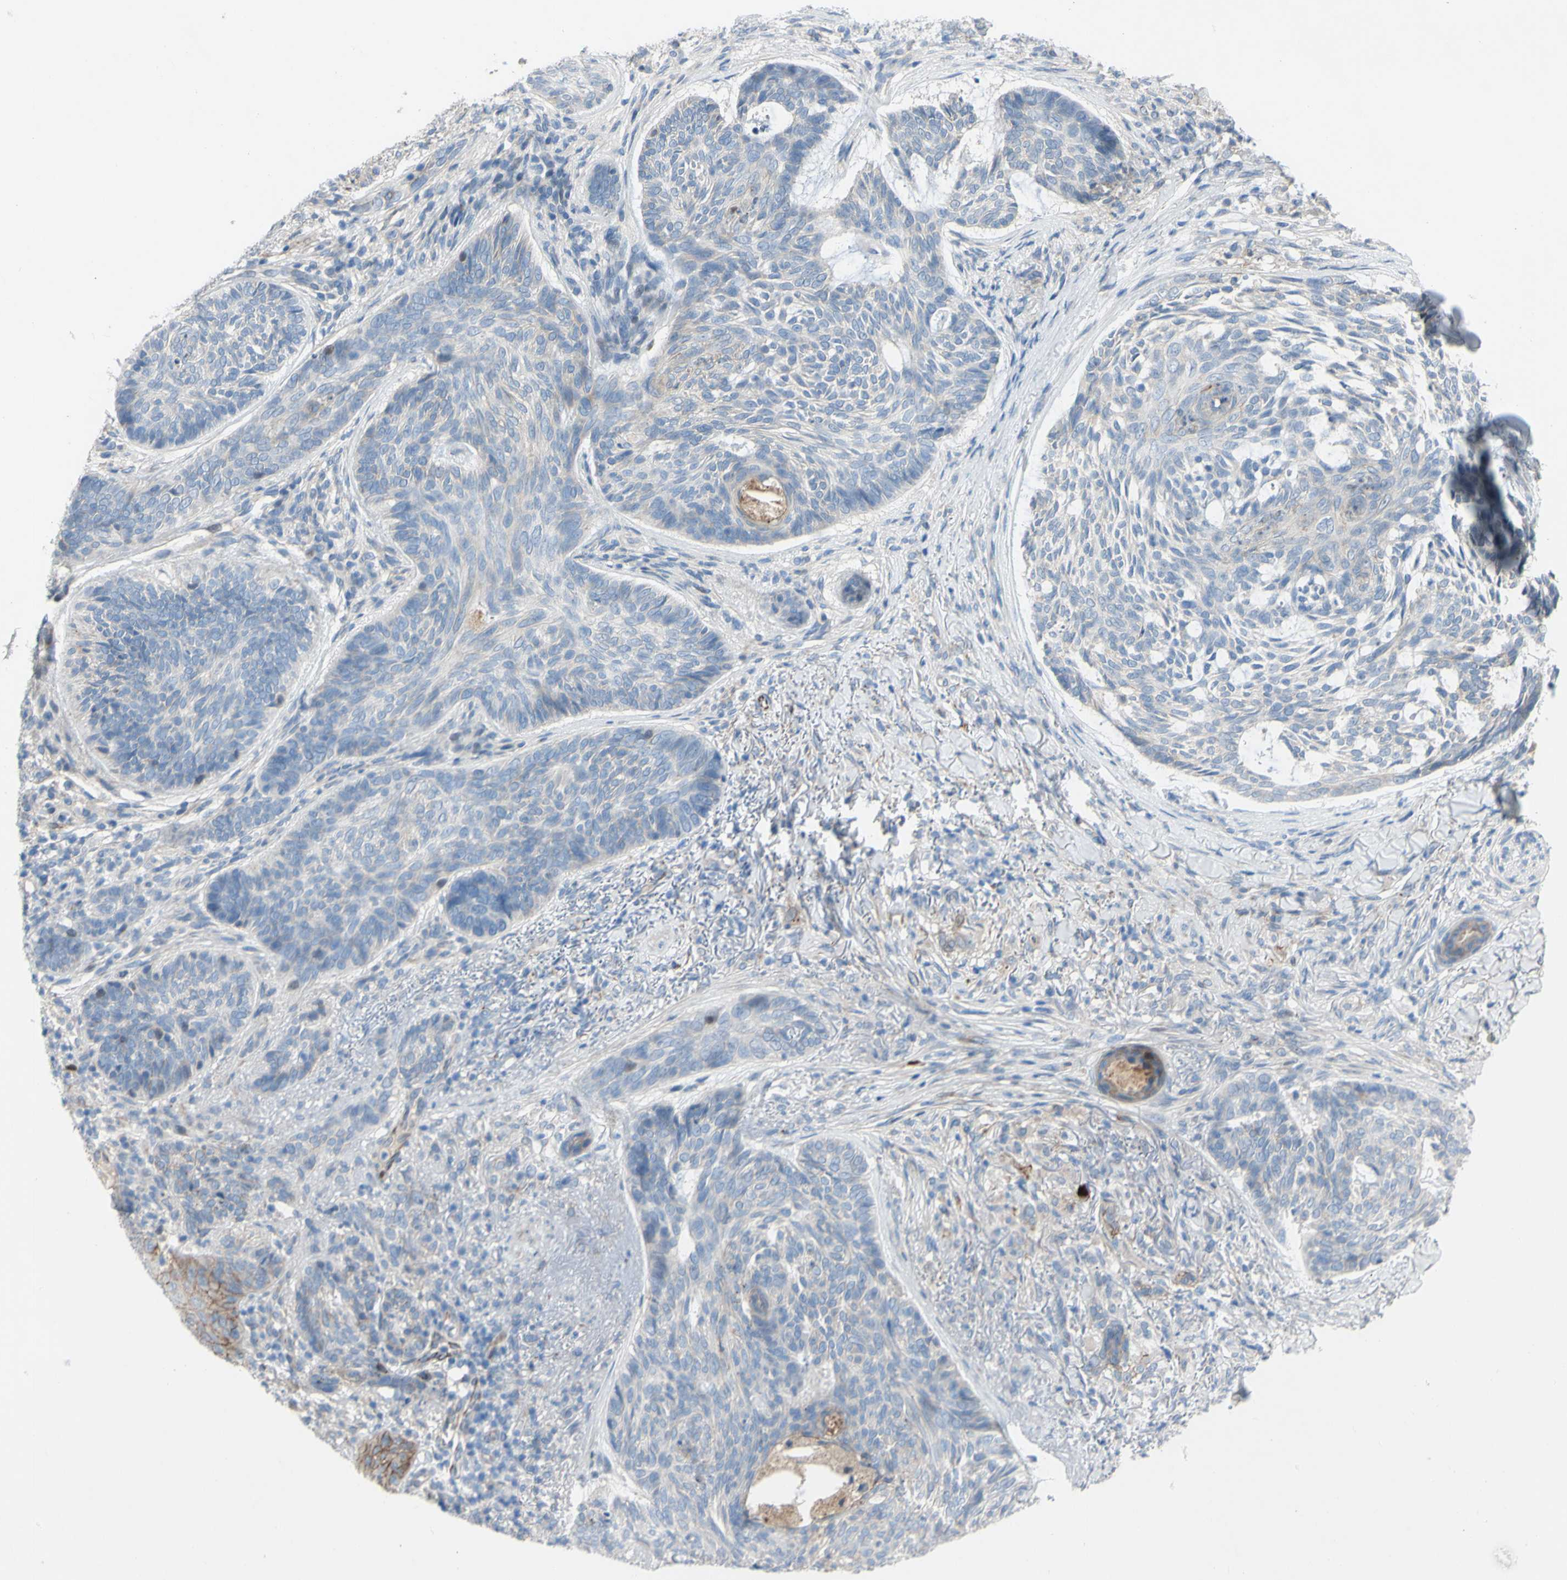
{"staining": {"intensity": "weak", "quantity": "<25%", "location": "cytoplasmic/membranous"}, "tissue": "skin cancer", "cell_type": "Tumor cells", "image_type": "cancer", "snomed": [{"axis": "morphology", "description": "Basal cell carcinoma"}, {"axis": "topography", "description": "Skin"}], "caption": "DAB immunohistochemical staining of skin basal cell carcinoma displays no significant staining in tumor cells.", "gene": "CDCP1", "patient": {"sex": "male", "age": 43}}